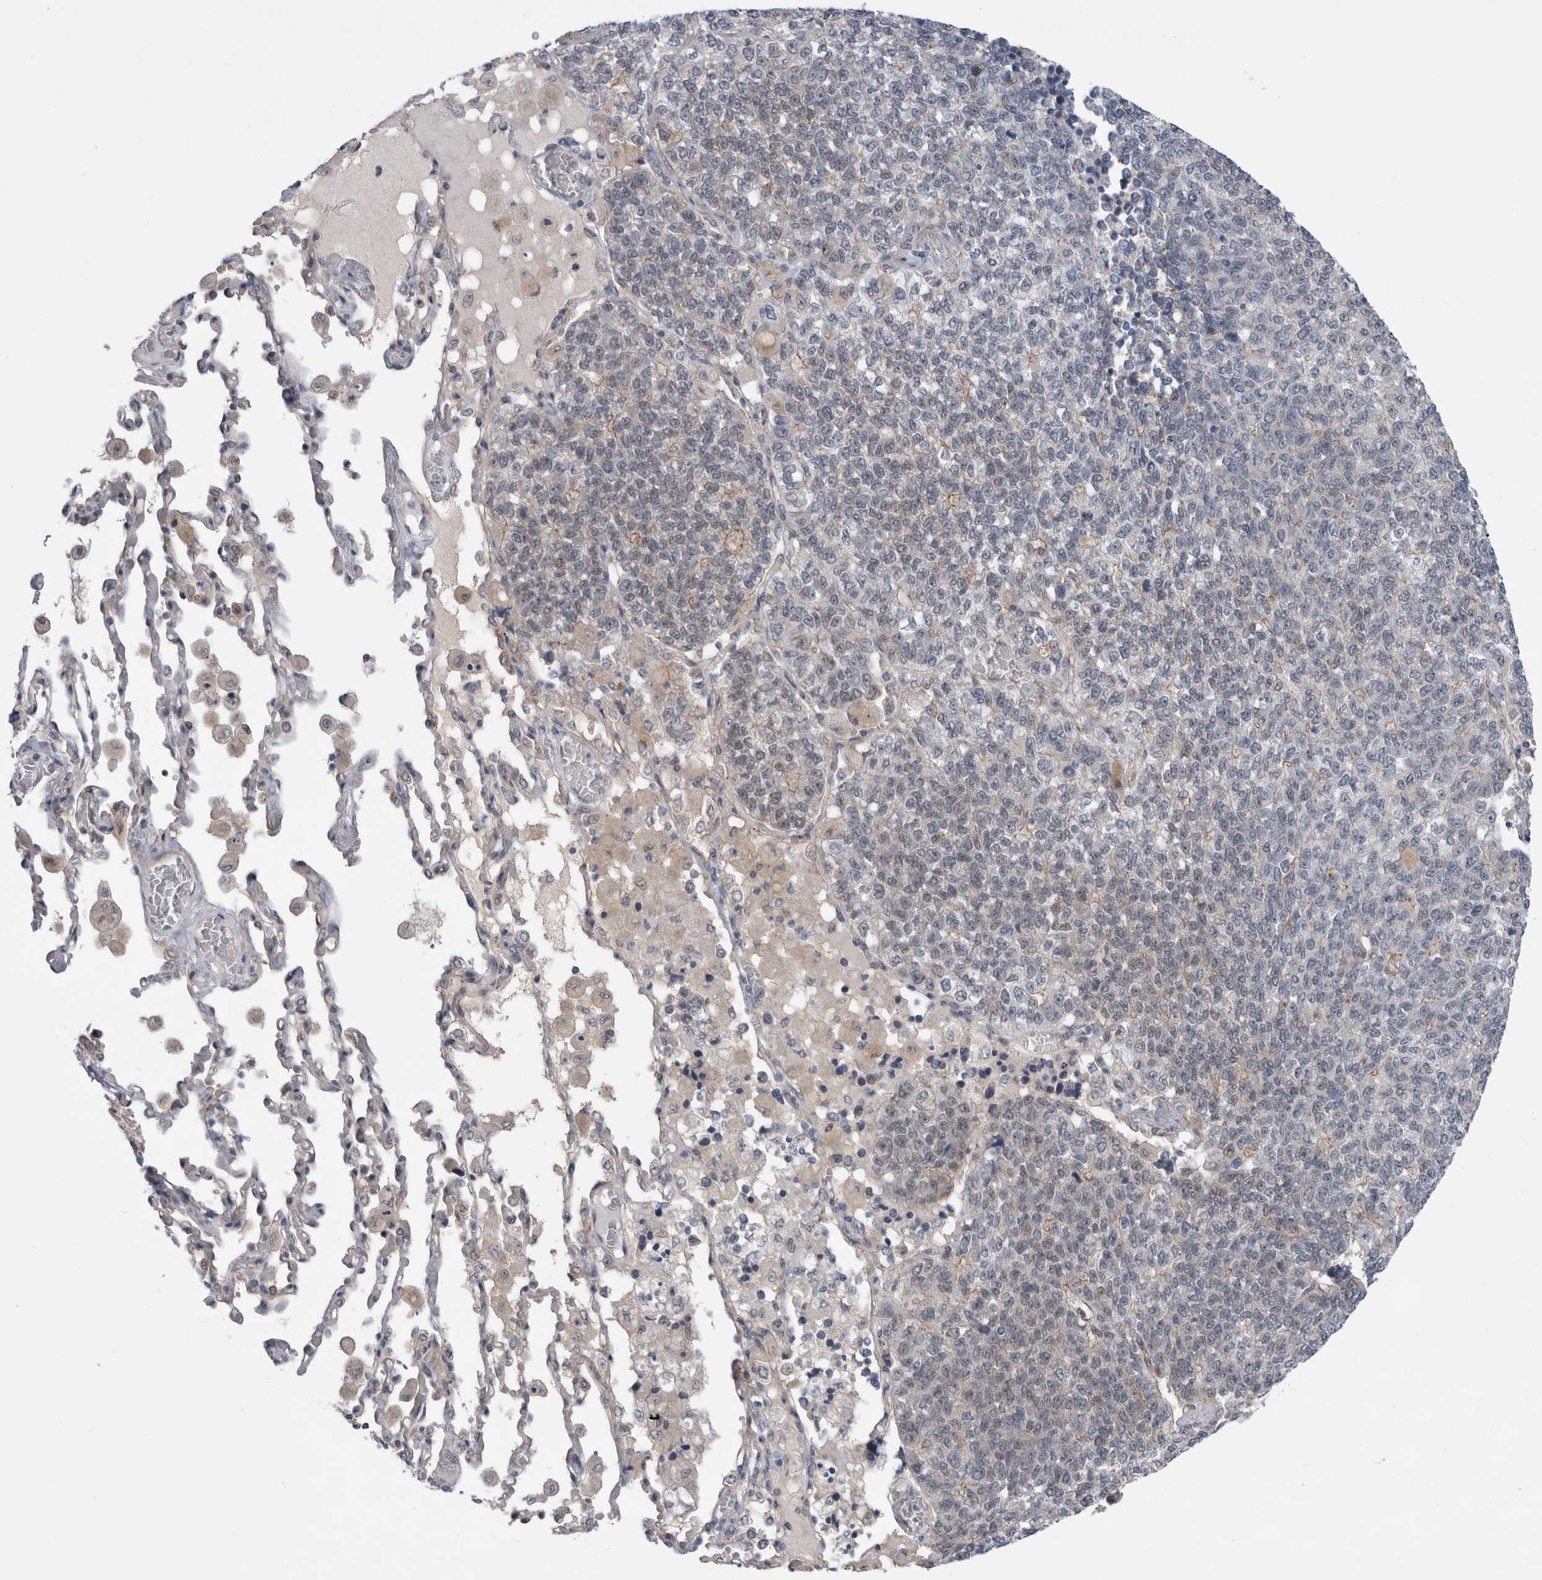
{"staining": {"intensity": "weak", "quantity": "<25%", "location": "cytoplasmic/membranous"}, "tissue": "lung cancer", "cell_type": "Tumor cells", "image_type": "cancer", "snomed": [{"axis": "morphology", "description": "Adenocarcinoma, NOS"}, {"axis": "topography", "description": "Lung"}], "caption": "A high-resolution micrograph shows immunohistochemistry staining of lung adenocarcinoma, which demonstrates no significant staining in tumor cells.", "gene": "TAFA5", "patient": {"sex": "male", "age": 49}}